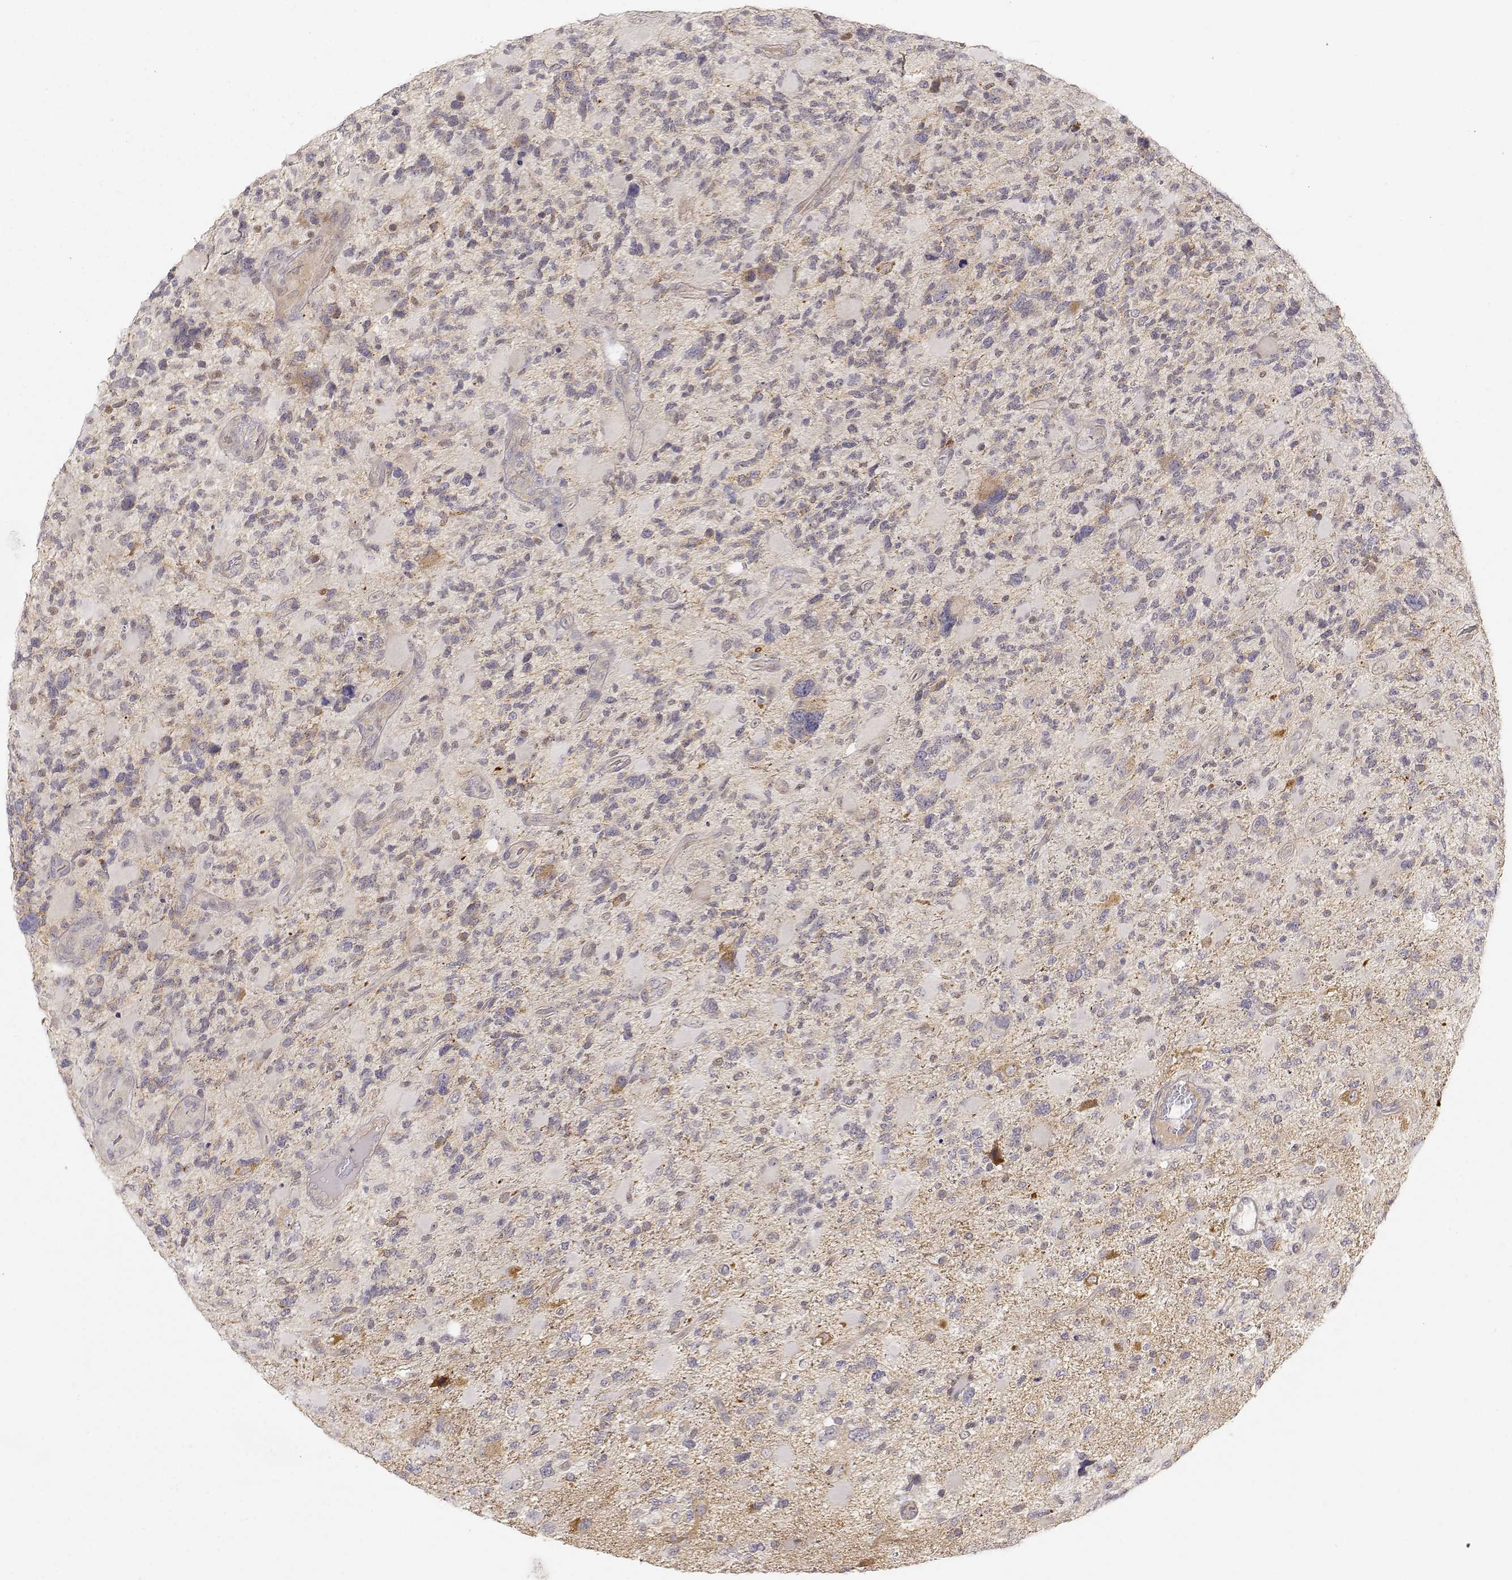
{"staining": {"intensity": "negative", "quantity": "none", "location": "none"}, "tissue": "glioma", "cell_type": "Tumor cells", "image_type": "cancer", "snomed": [{"axis": "morphology", "description": "Glioma, malignant, High grade"}, {"axis": "topography", "description": "Brain"}], "caption": "An image of glioma stained for a protein exhibits no brown staining in tumor cells. (Brightfield microscopy of DAB IHC at high magnification).", "gene": "EAF2", "patient": {"sex": "female", "age": 71}}